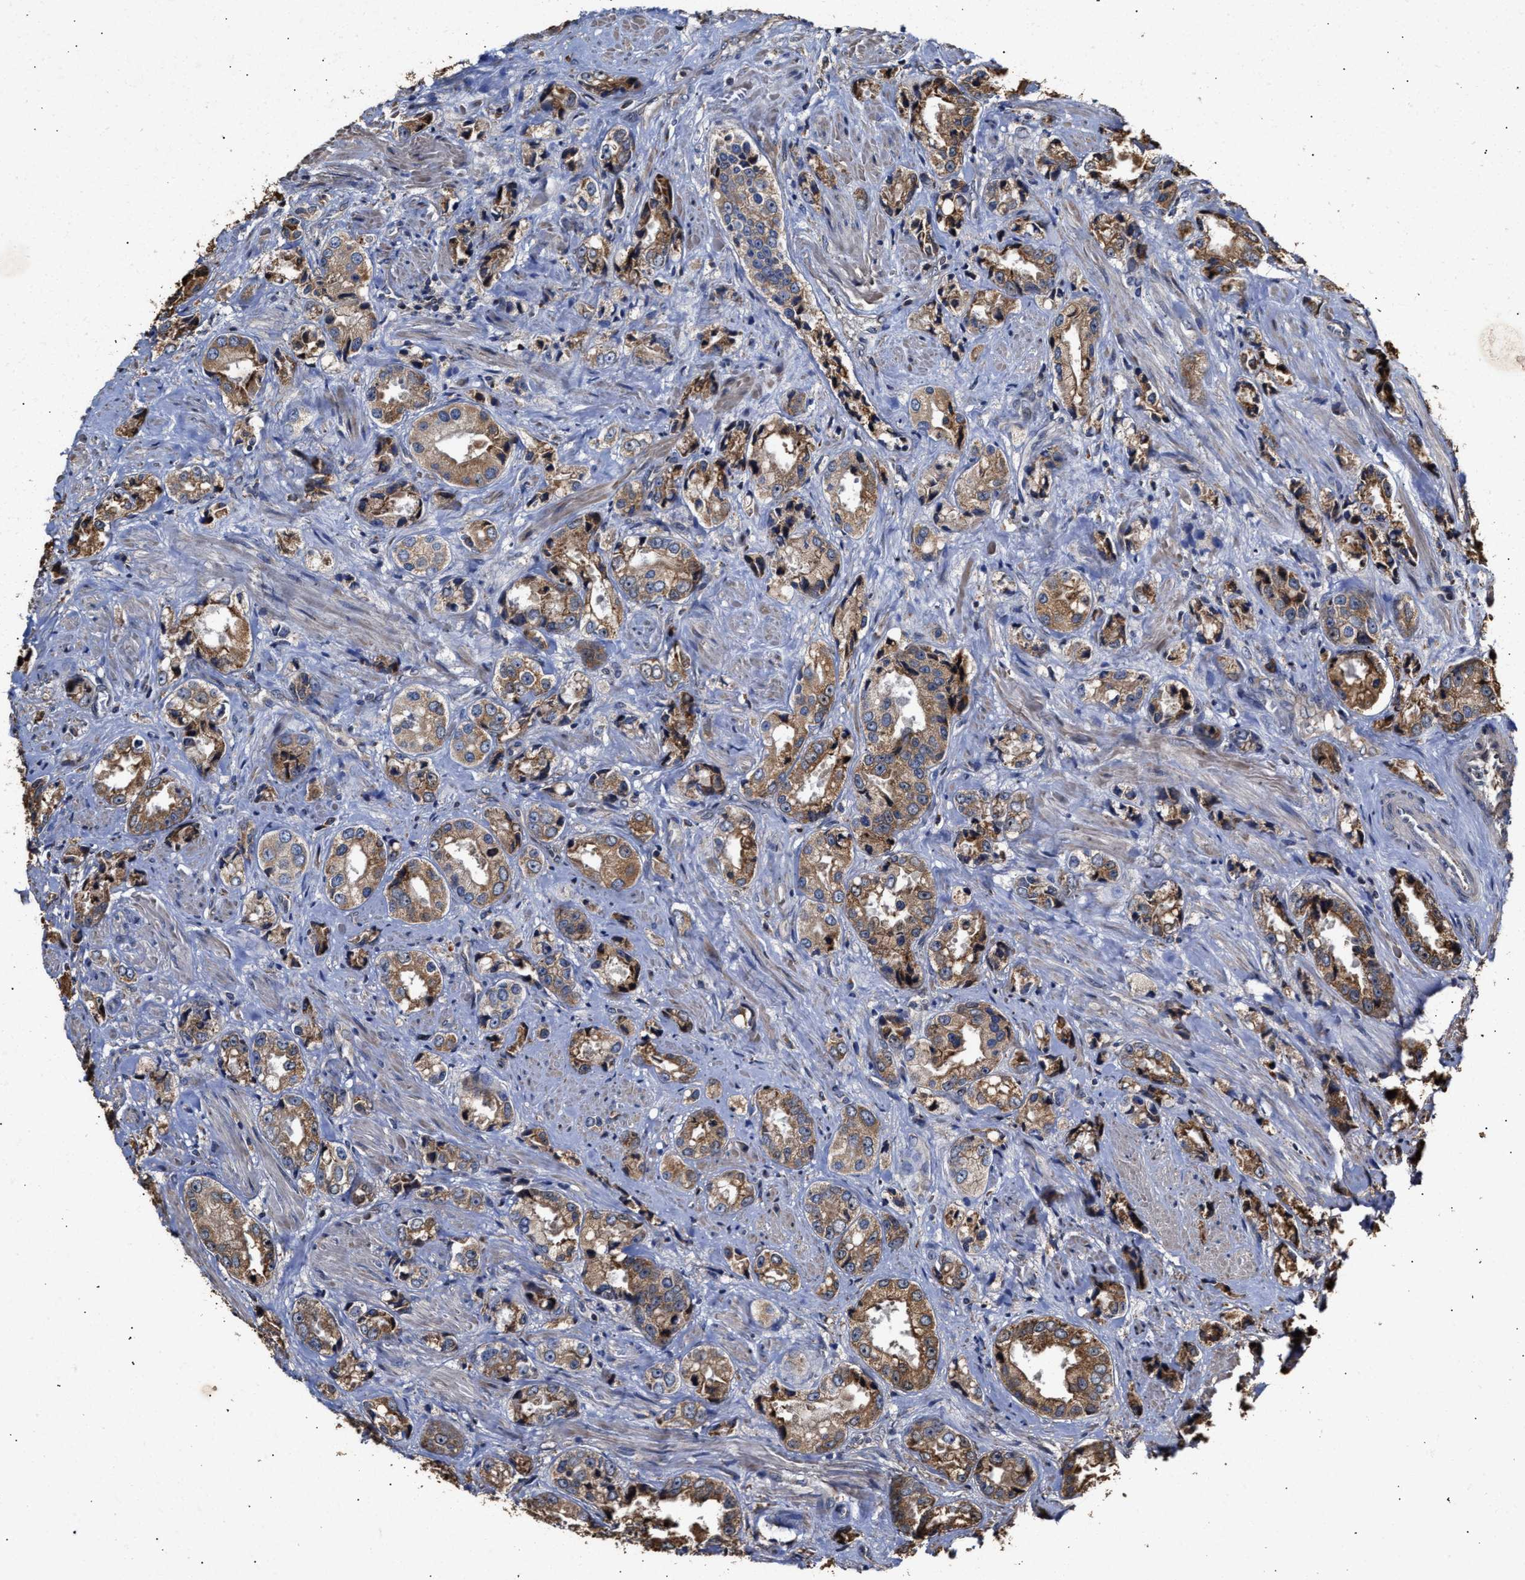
{"staining": {"intensity": "moderate", "quantity": ">75%", "location": "cytoplasmic/membranous"}, "tissue": "prostate cancer", "cell_type": "Tumor cells", "image_type": "cancer", "snomed": [{"axis": "morphology", "description": "Adenocarcinoma, High grade"}, {"axis": "topography", "description": "Prostate"}], "caption": "Immunohistochemistry of human prostate cancer reveals medium levels of moderate cytoplasmic/membranous positivity in approximately >75% of tumor cells. Immunohistochemistry stains the protein of interest in brown and the nuclei are stained blue.", "gene": "GOSR1", "patient": {"sex": "male", "age": 61}}